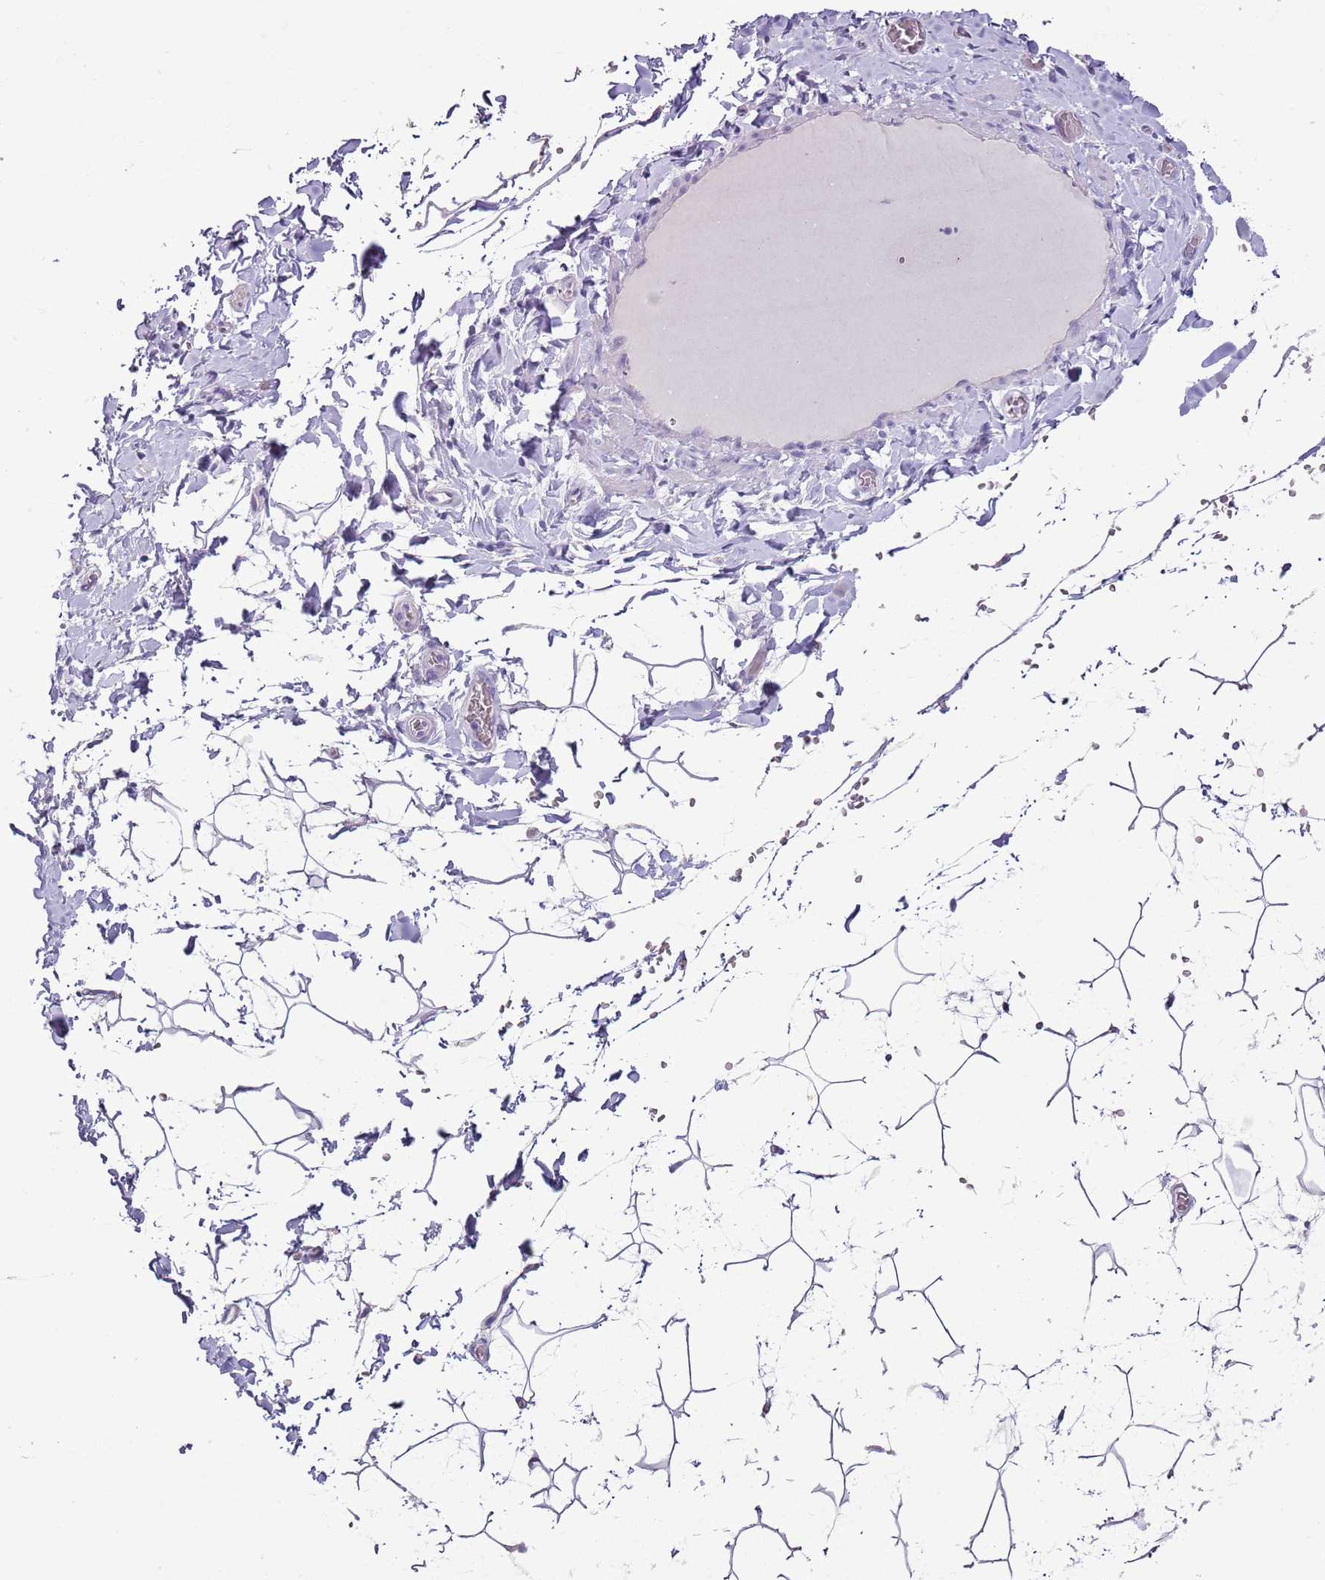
{"staining": {"intensity": "negative", "quantity": "none", "location": "none"}, "tissue": "adipose tissue", "cell_type": "Adipocytes", "image_type": "normal", "snomed": [{"axis": "morphology", "description": "Normal tissue, NOS"}, {"axis": "topography", "description": "Gallbladder"}, {"axis": "topography", "description": "Peripheral nerve tissue"}], "caption": "IHC histopathology image of normal adipose tissue: human adipose tissue stained with DAB displays no significant protein expression in adipocytes. (IHC, brightfield microscopy, high magnification).", "gene": "BLOC1S2", "patient": {"sex": "male", "age": 38}}